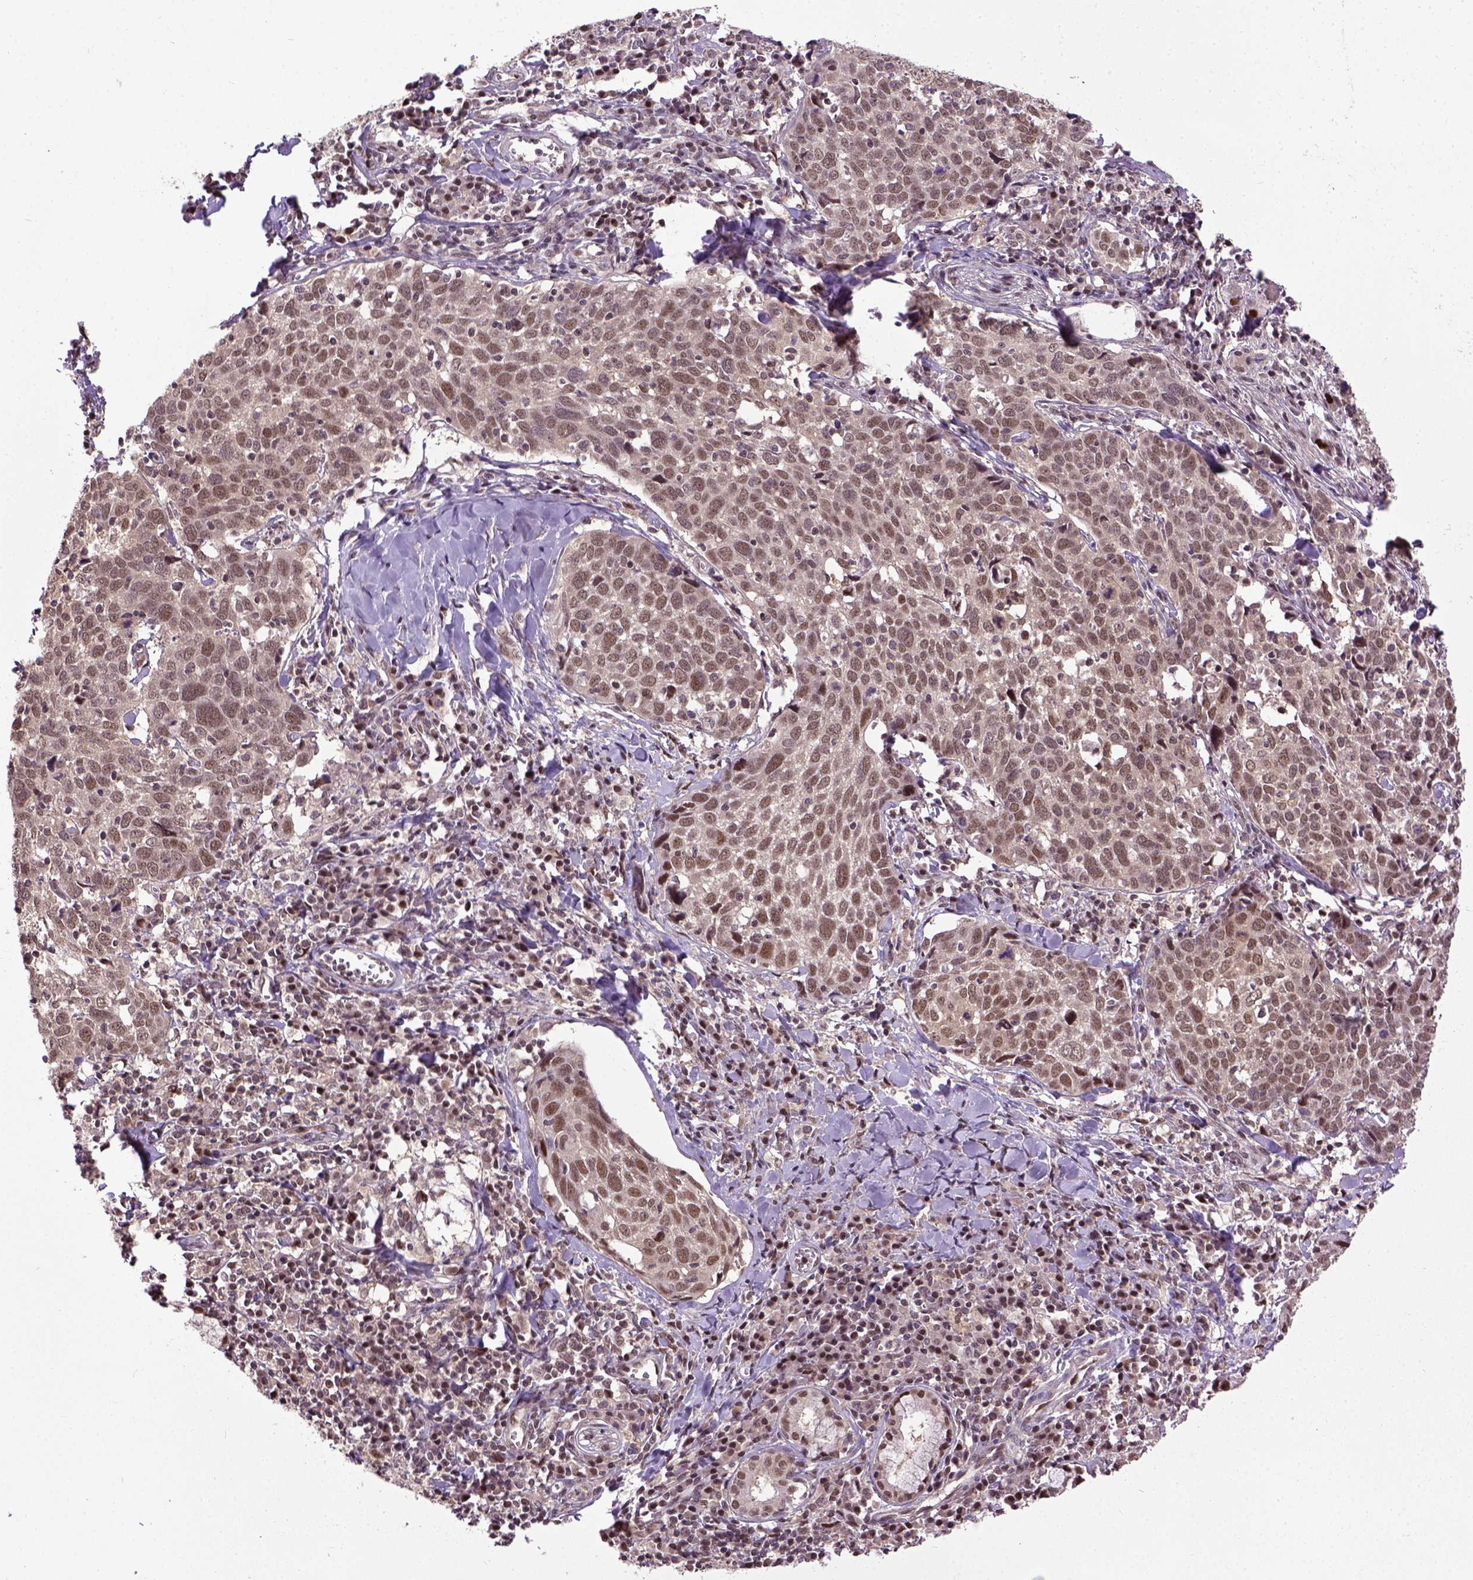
{"staining": {"intensity": "moderate", "quantity": ">75%", "location": "nuclear"}, "tissue": "lung cancer", "cell_type": "Tumor cells", "image_type": "cancer", "snomed": [{"axis": "morphology", "description": "Squamous cell carcinoma, NOS"}, {"axis": "topography", "description": "Lung"}], "caption": "Brown immunohistochemical staining in lung cancer (squamous cell carcinoma) exhibits moderate nuclear positivity in about >75% of tumor cells. Using DAB (3,3'-diaminobenzidine) (brown) and hematoxylin (blue) stains, captured at high magnification using brightfield microscopy.", "gene": "UBA3", "patient": {"sex": "male", "age": 57}}